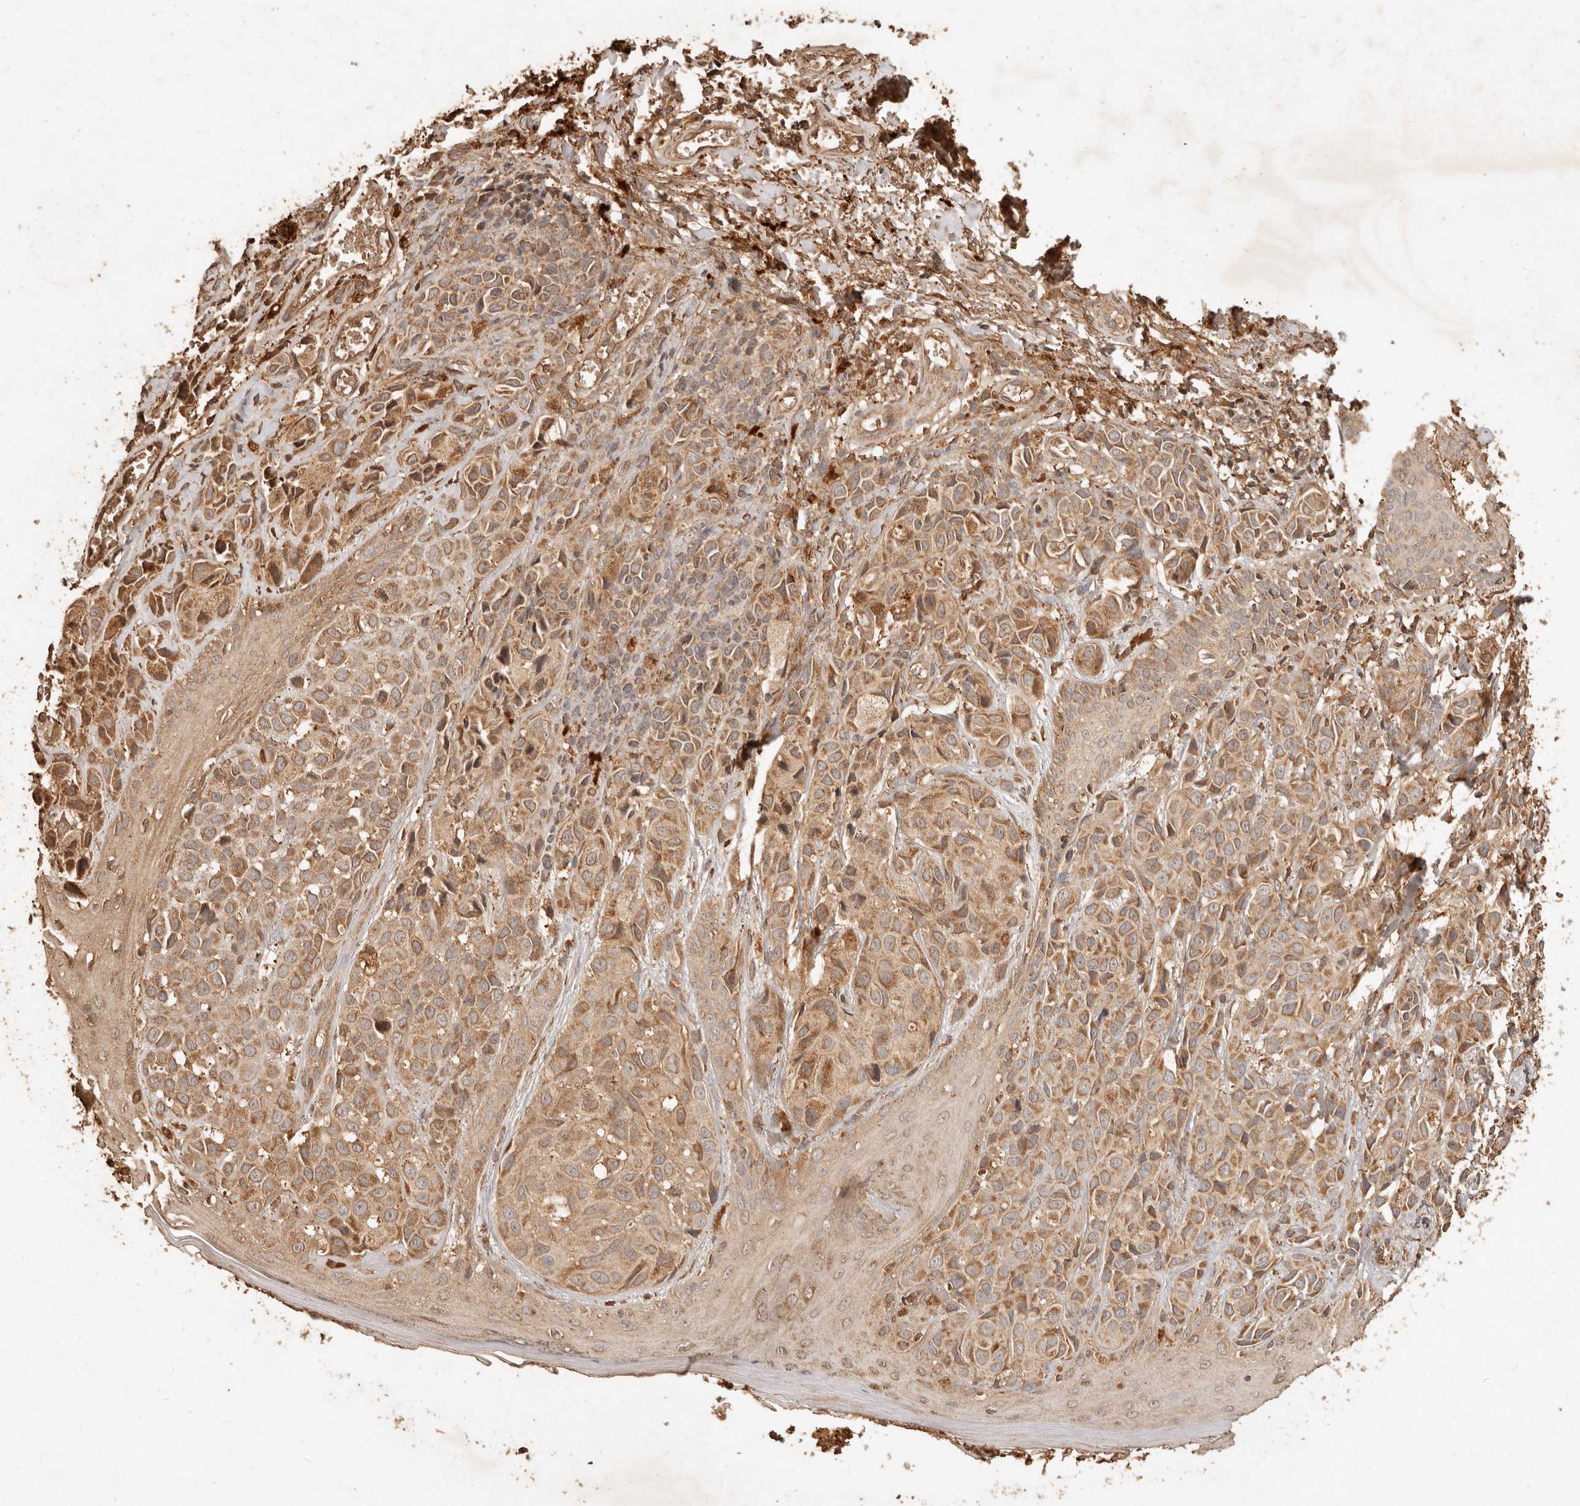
{"staining": {"intensity": "moderate", "quantity": ">75%", "location": "cytoplasmic/membranous"}, "tissue": "melanoma", "cell_type": "Tumor cells", "image_type": "cancer", "snomed": [{"axis": "morphology", "description": "Malignant melanoma, NOS"}, {"axis": "topography", "description": "Skin"}], "caption": "Immunohistochemistry (DAB (3,3'-diaminobenzidine)) staining of malignant melanoma displays moderate cytoplasmic/membranous protein expression in approximately >75% of tumor cells.", "gene": "FAM180B", "patient": {"sex": "female", "age": 58}}